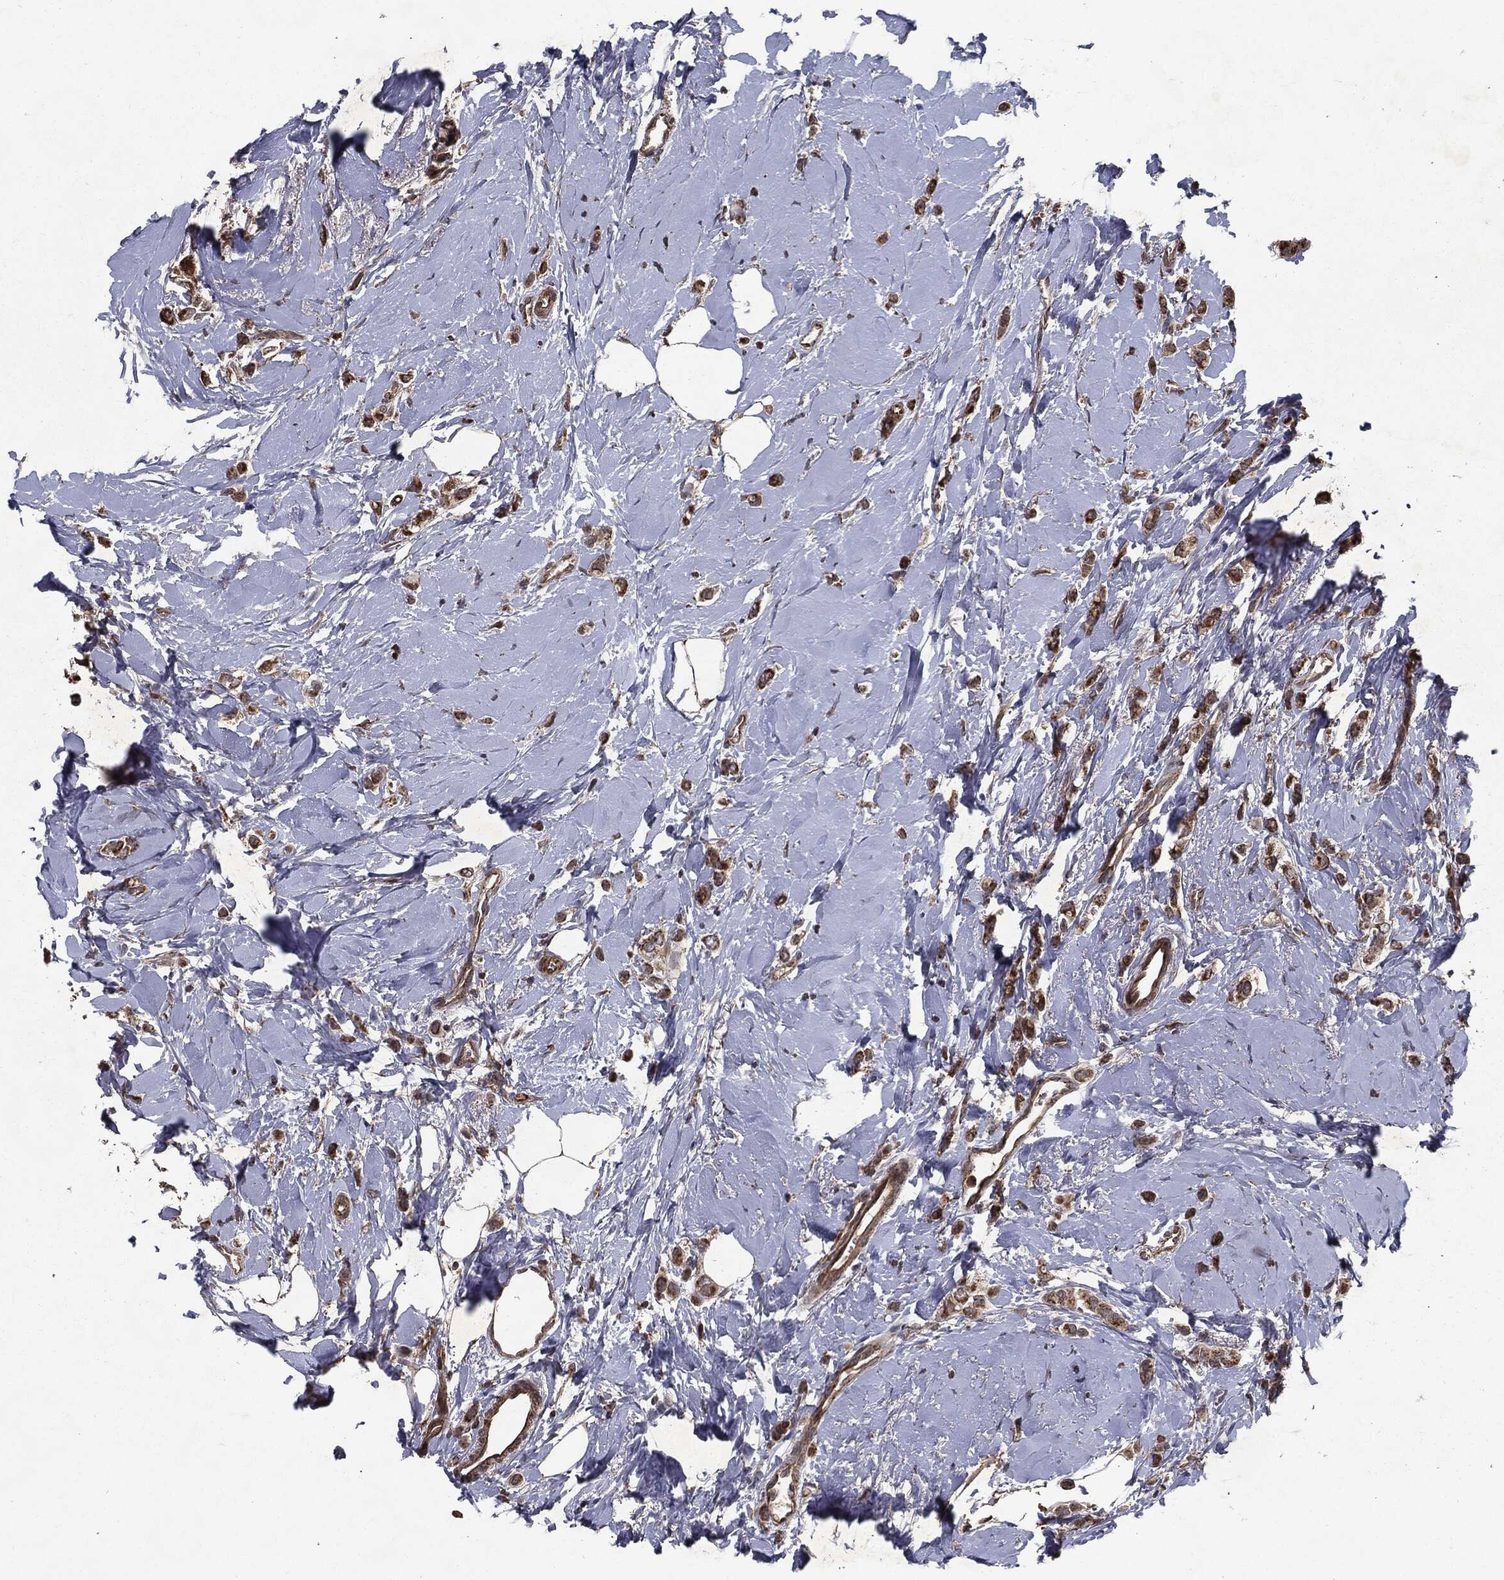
{"staining": {"intensity": "strong", "quantity": ">75%", "location": "cytoplasmic/membranous"}, "tissue": "breast cancer", "cell_type": "Tumor cells", "image_type": "cancer", "snomed": [{"axis": "morphology", "description": "Lobular carcinoma"}, {"axis": "topography", "description": "Breast"}], "caption": "A micrograph showing strong cytoplasmic/membranous positivity in about >75% of tumor cells in breast lobular carcinoma, as visualized by brown immunohistochemical staining.", "gene": "HDAC5", "patient": {"sex": "female", "age": 66}}